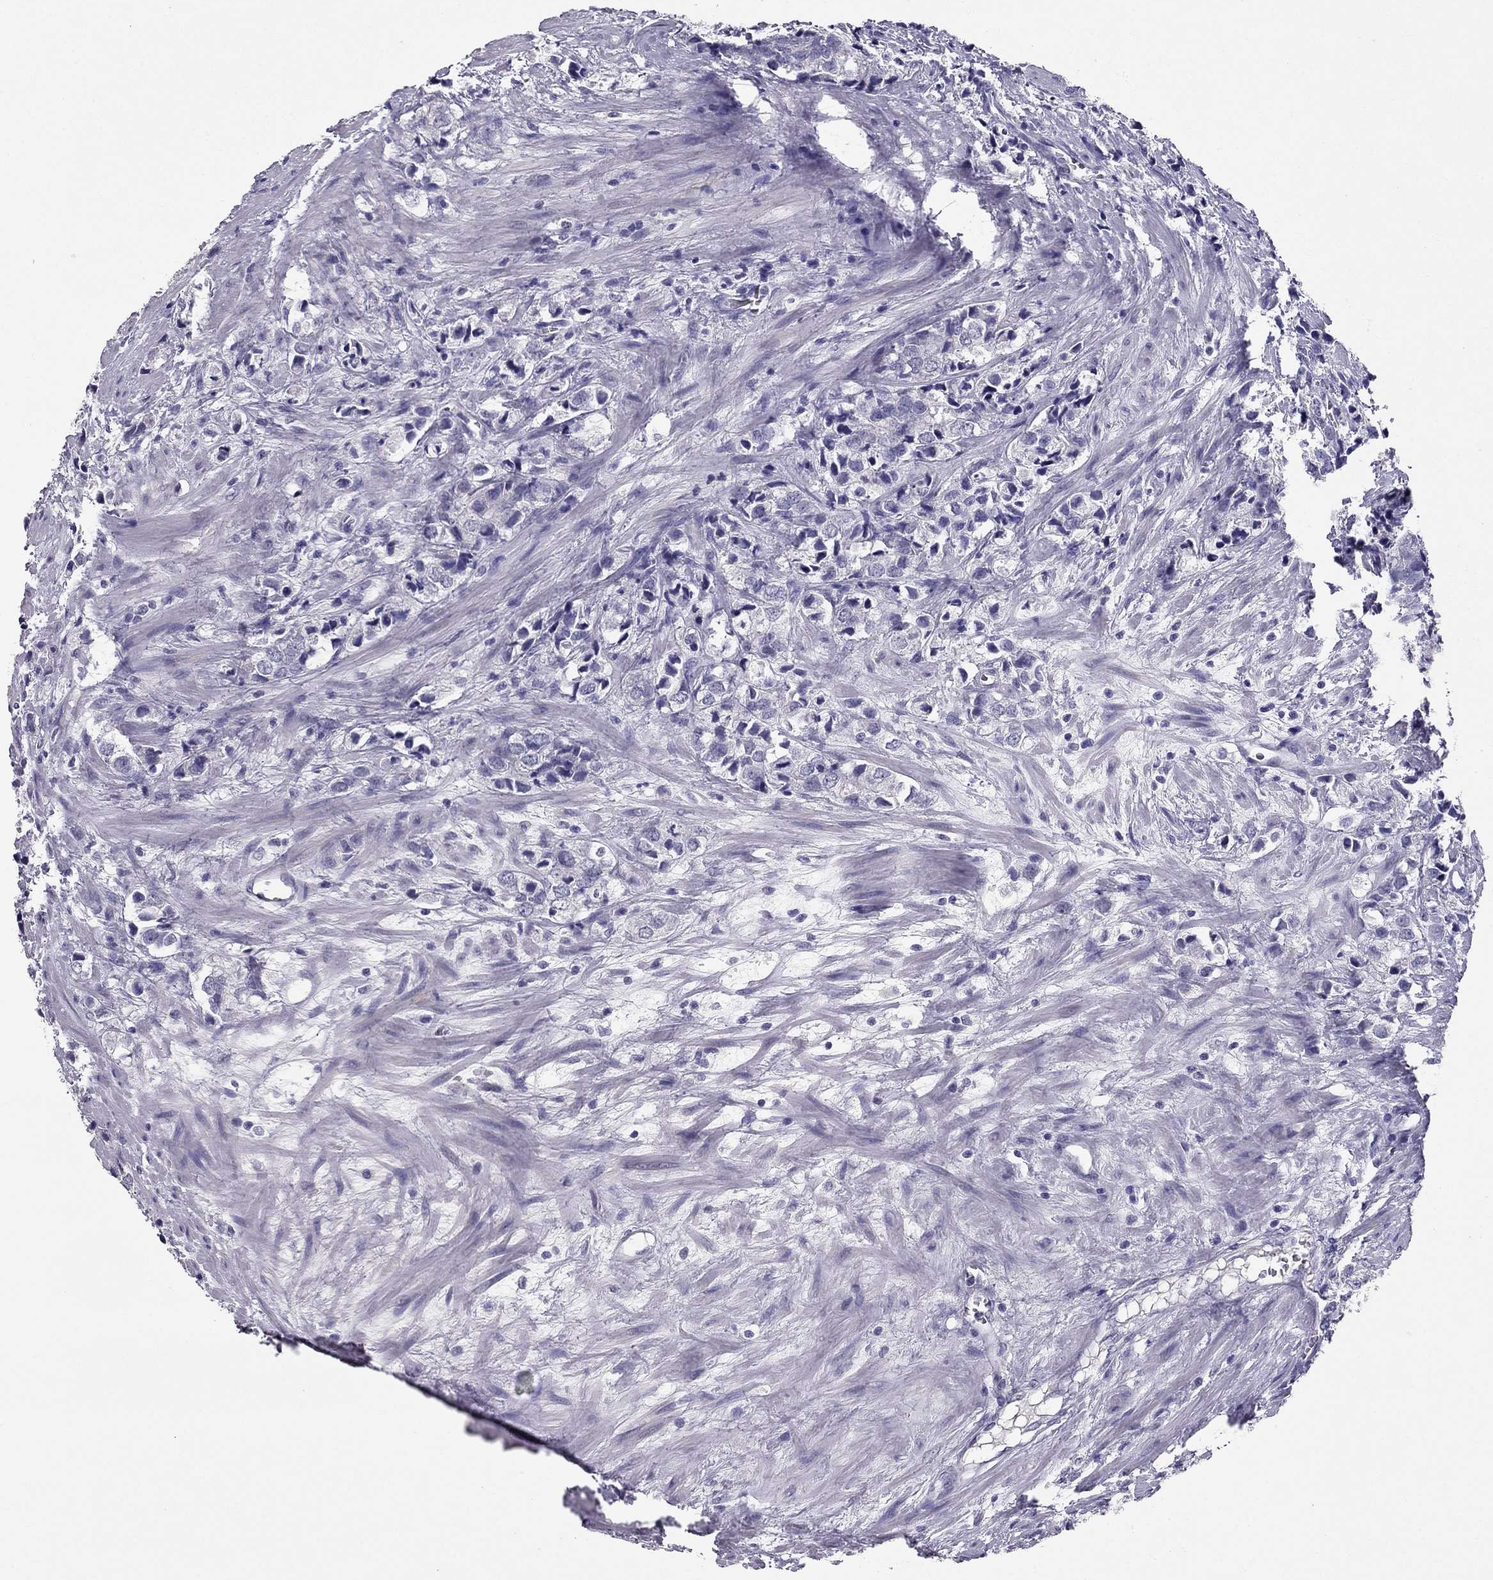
{"staining": {"intensity": "negative", "quantity": "none", "location": "none"}, "tissue": "prostate cancer", "cell_type": "Tumor cells", "image_type": "cancer", "snomed": [{"axis": "morphology", "description": "Adenocarcinoma, NOS"}, {"axis": "topography", "description": "Prostate and seminal vesicle, NOS"}], "caption": "Tumor cells show no significant protein staining in adenocarcinoma (prostate).", "gene": "RHO", "patient": {"sex": "male", "age": 63}}